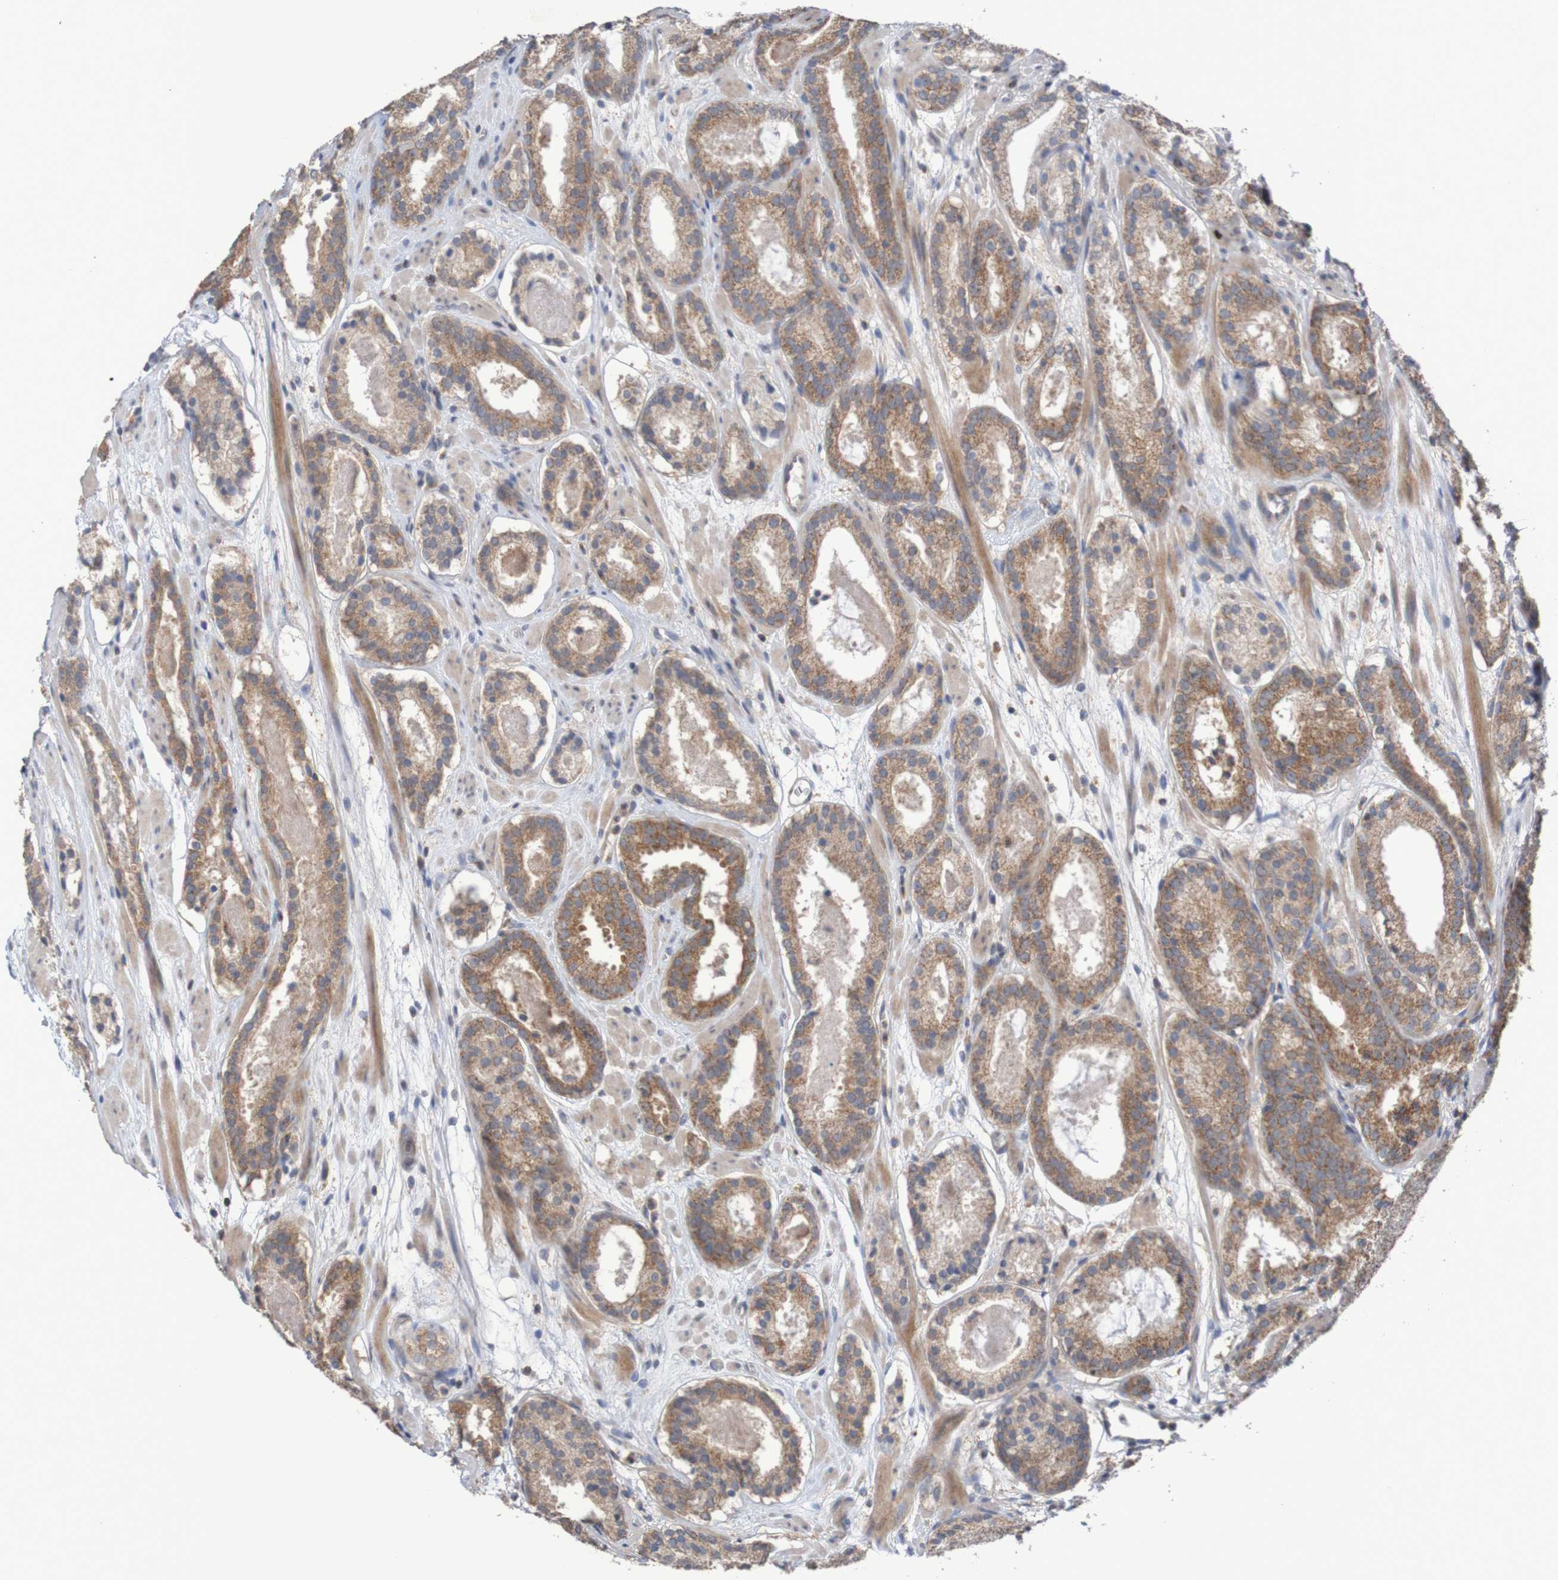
{"staining": {"intensity": "moderate", "quantity": ">75%", "location": "cytoplasmic/membranous"}, "tissue": "prostate cancer", "cell_type": "Tumor cells", "image_type": "cancer", "snomed": [{"axis": "morphology", "description": "Adenocarcinoma, Low grade"}, {"axis": "topography", "description": "Prostate"}], "caption": "The immunohistochemical stain shows moderate cytoplasmic/membranous staining in tumor cells of prostate low-grade adenocarcinoma tissue. (Brightfield microscopy of DAB IHC at high magnification).", "gene": "C3orf18", "patient": {"sex": "male", "age": 69}}